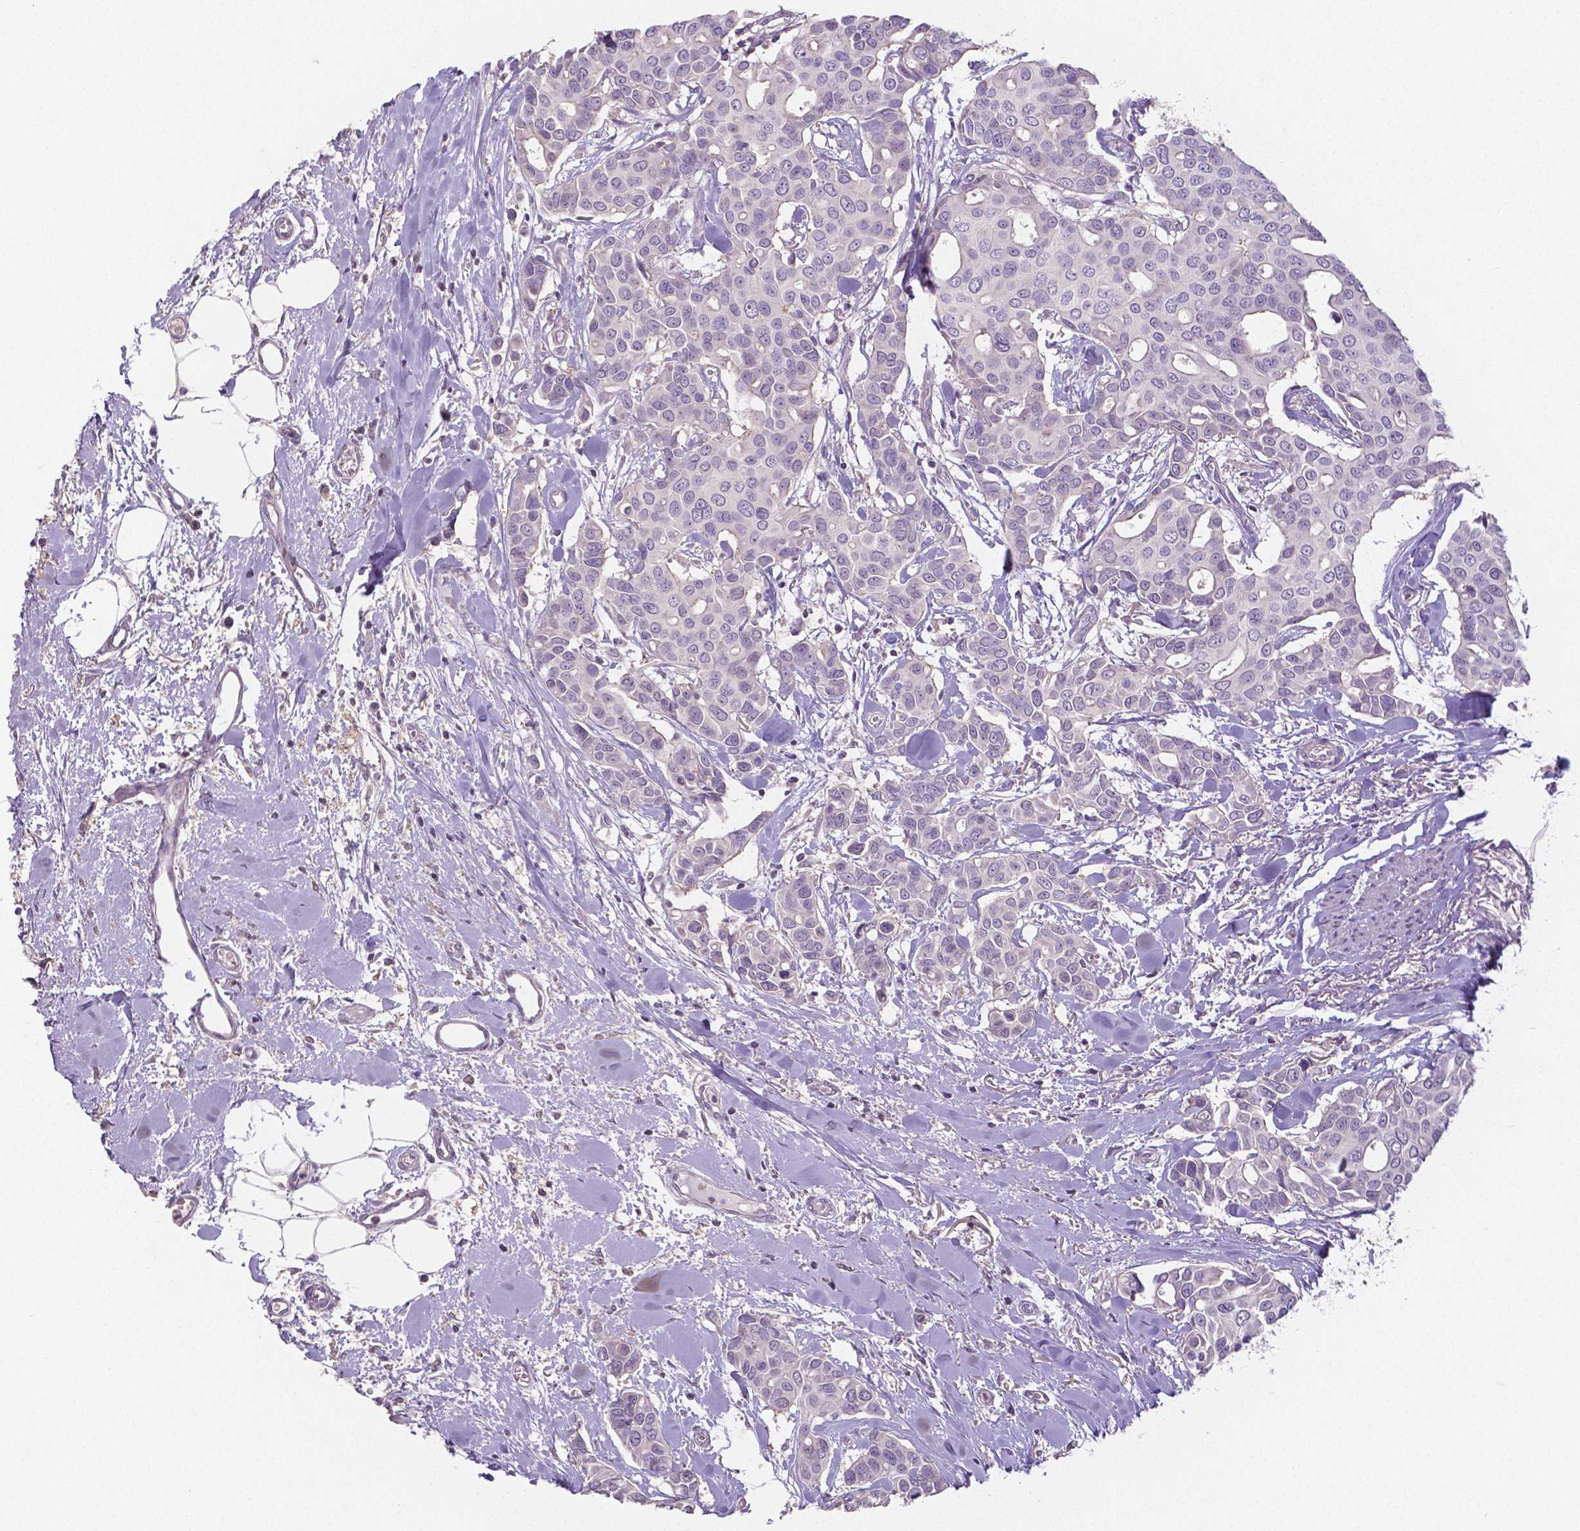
{"staining": {"intensity": "negative", "quantity": "none", "location": "none"}, "tissue": "breast cancer", "cell_type": "Tumor cells", "image_type": "cancer", "snomed": [{"axis": "morphology", "description": "Duct carcinoma"}, {"axis": "topography", "description": "Breast"}], "caption": "A high-resolution micrograph shows immunohistochemistry staining of breast infiltrating ductal carcinoma, which displays no significant positivity in tumor cells.", "gene": "CRMP1", "patient": {"sex": "female", "age": 54}}